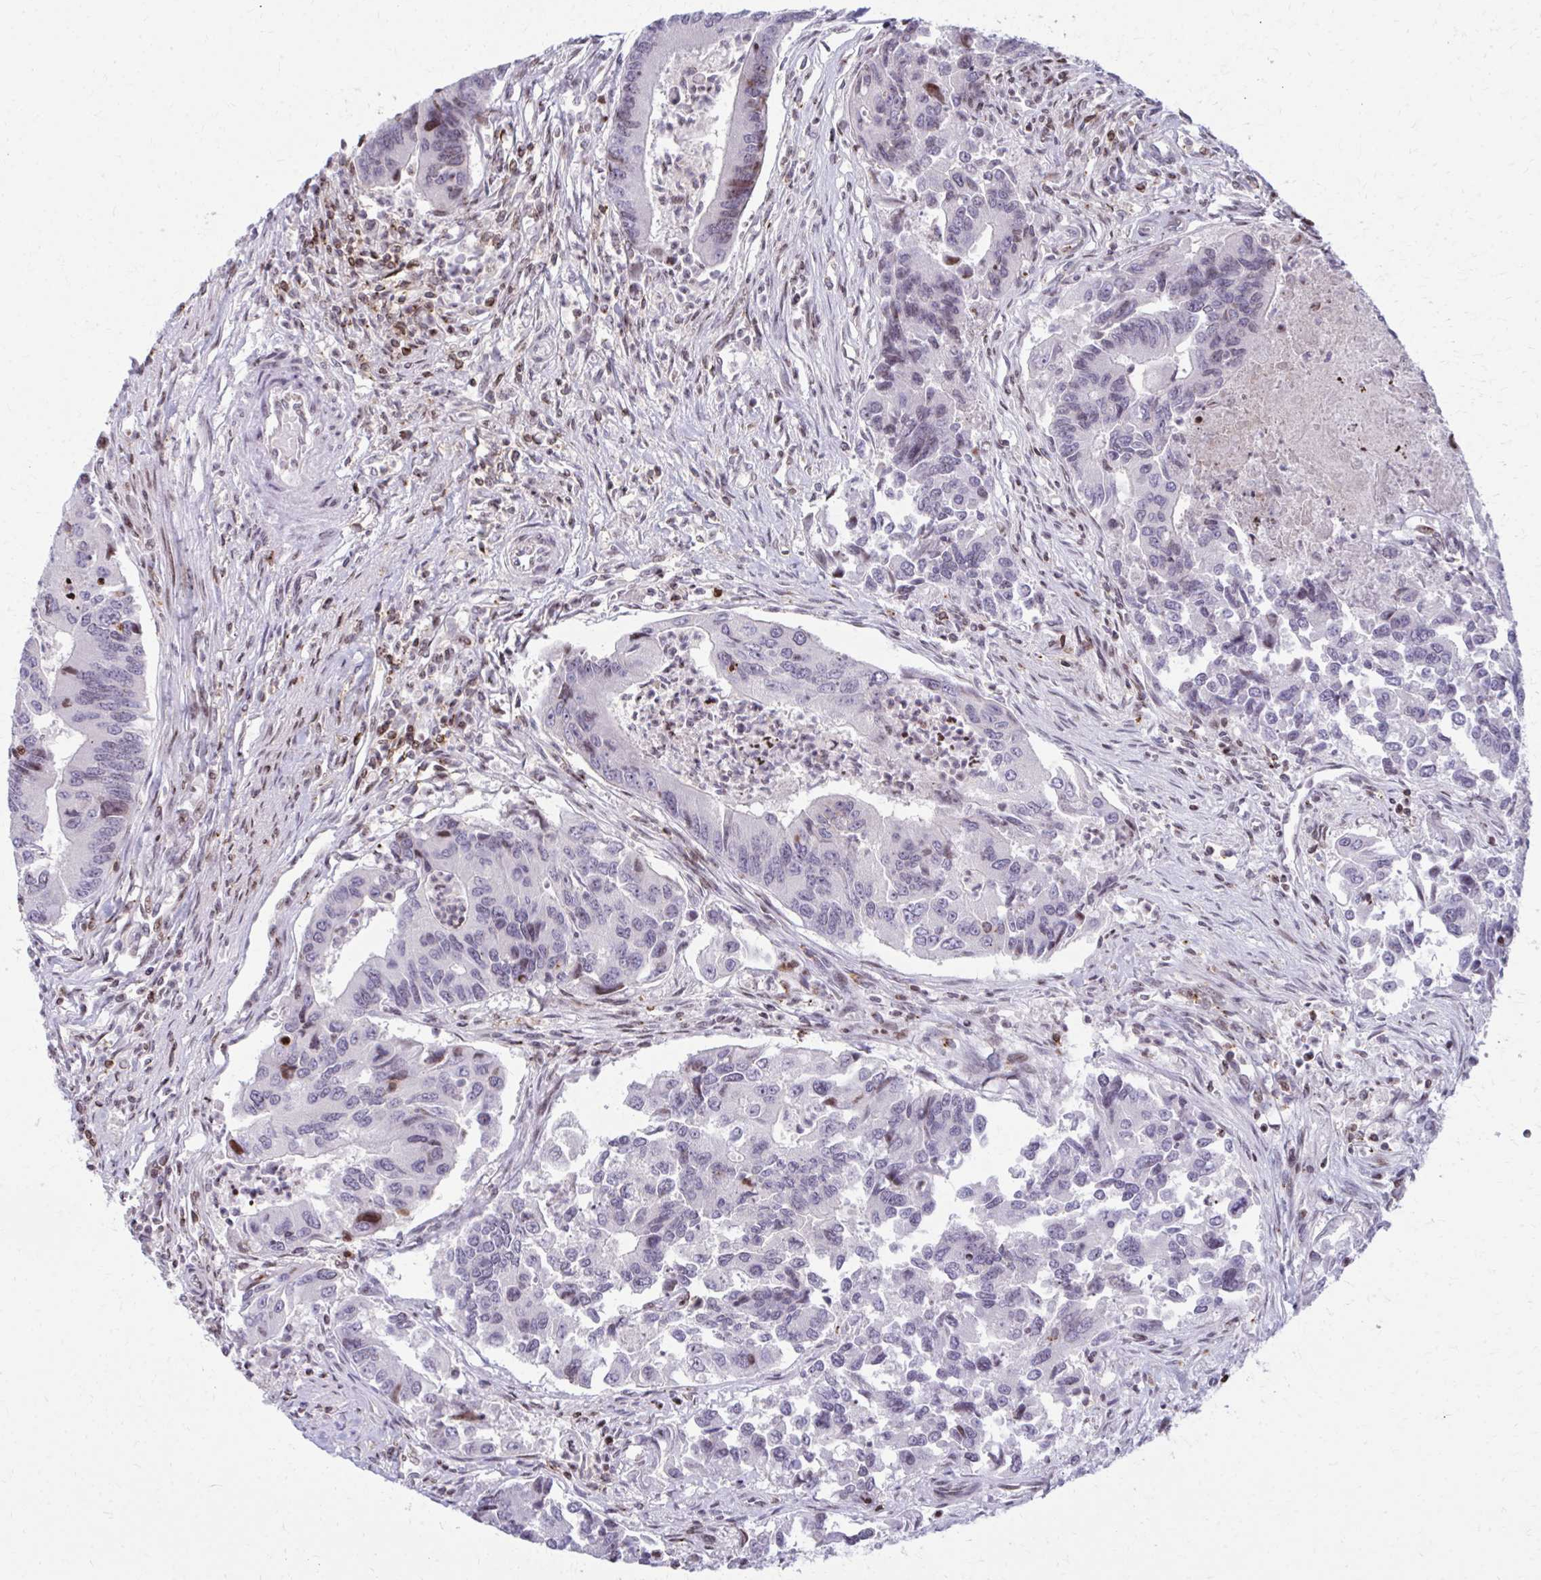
{"staining": {"intensity": "weak", "quantity": "<25%", "location": "nuclear"}, "tissue": "colorectal cancer", "cell_type": "Tumor cells", "image_type": "cancer", "snomed": [{"axis": "morphology", "description": "Adenocarcinoma, NOS"}, {"axis": "topography", "description": "Colon"}], "caption": "An immunohistochemistry photomicrograph of adenocarcinoma (colorectal) is shown. There is no staining in tumor cells of adenocarcinoma (colorectal). (Immunohistochemistry (ihc), brightfield microscopy, high magnification).", "gene": "AP5M1", "patient": {"sex": "female", "age": 67}}